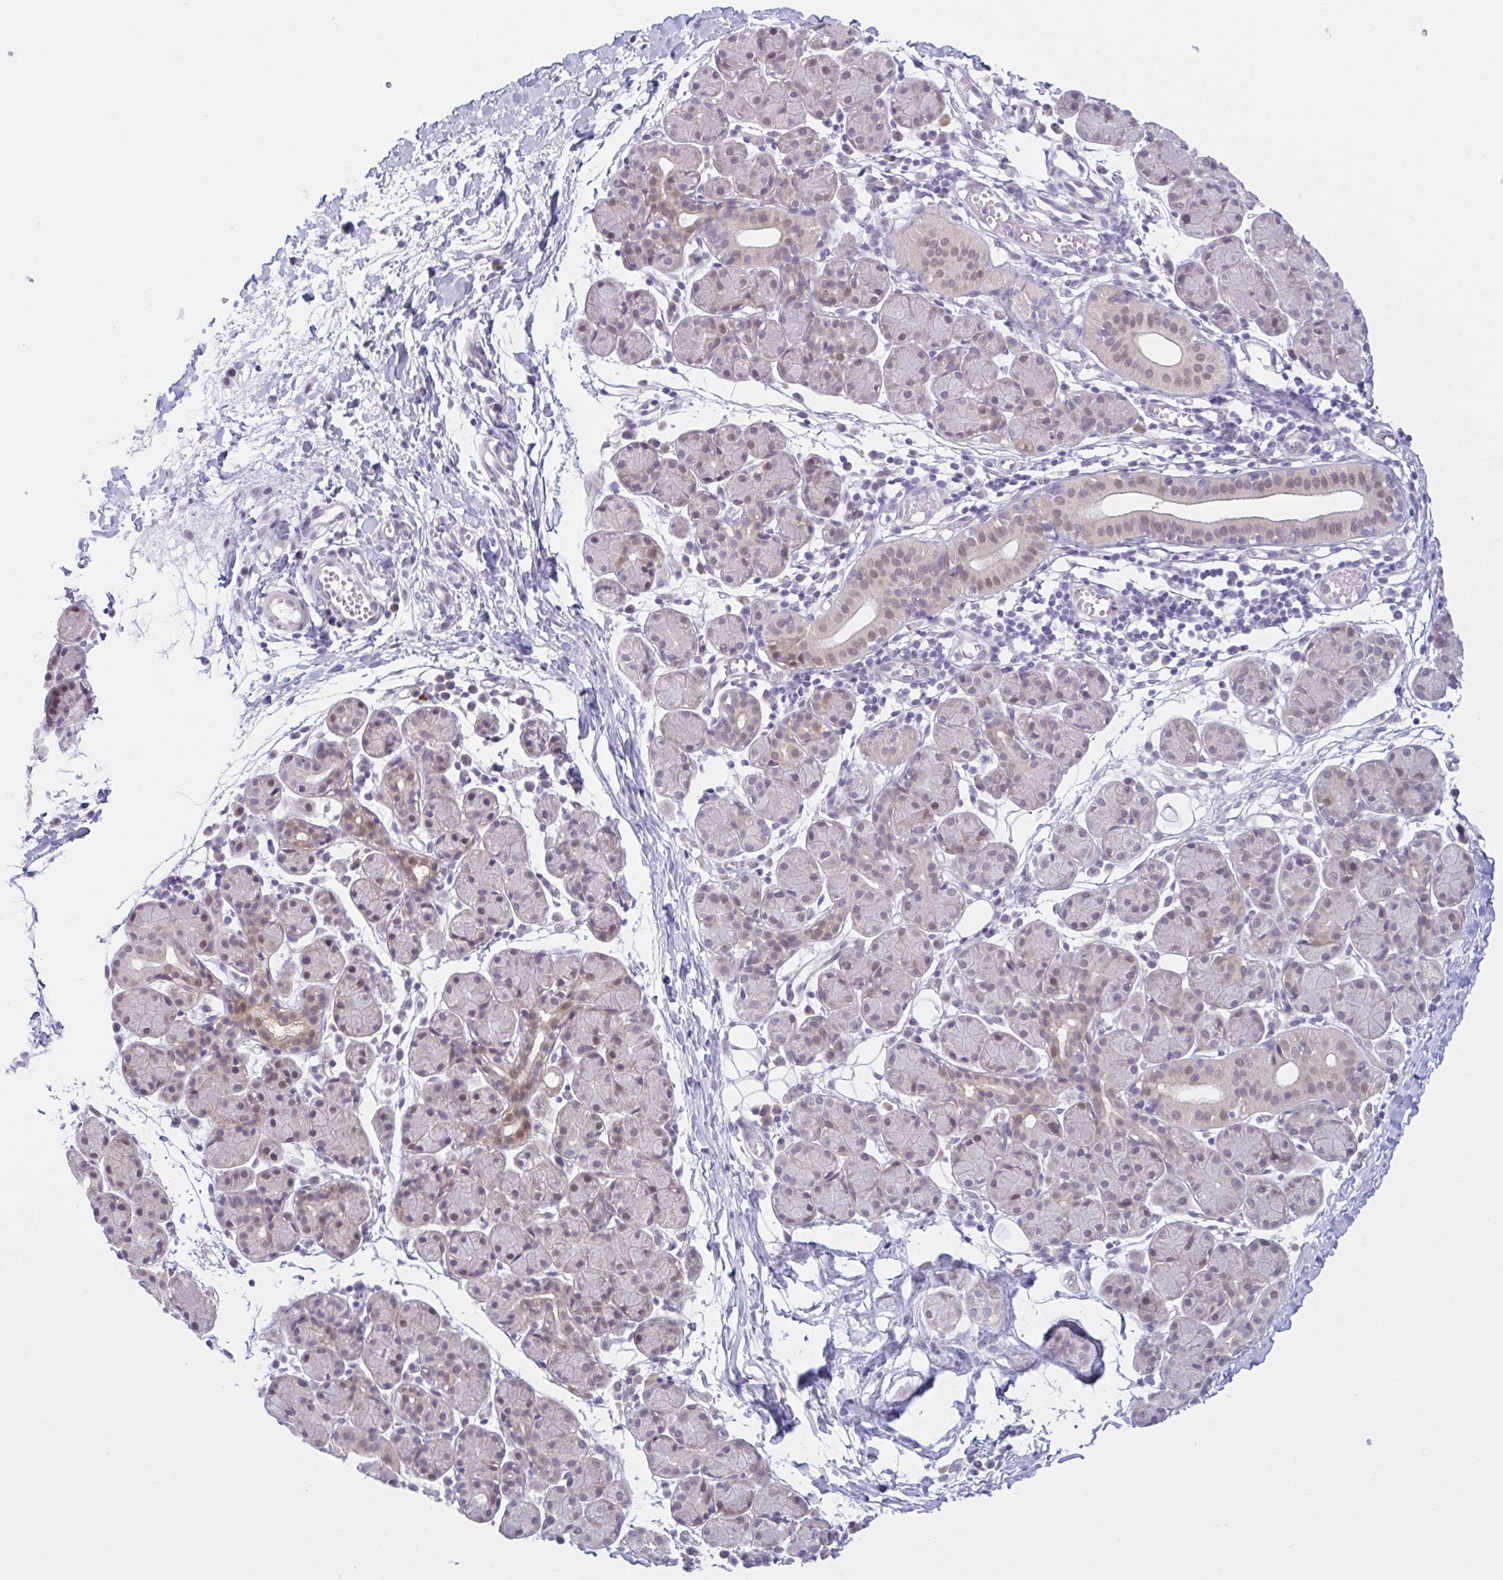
{"staining": {"intensity": "weak", "quantity": "25%-75%", "location": "nuclear"}, "tissue": "salivary gland", "cell_type": "Glandular cells", "image_type": "normal", "snomed": [{"axis": "morphology", "description": "Normal tissue, NOS"}, {"axis": "morphology", "description": "Inflammation, NOS"}, {"axis": "topography", "description": "Lymph node"}, {"axis": "topography", "description": "Salivary gland"}], "caption": "This image shows immunohistochemistry (IHC) staining of normal human salivary gland, with low weak nuclear positivity in approximately 25%-75% of glandular cells.", "gene": "FAM153A", "patient": {"sex": "male", "age": 3}}